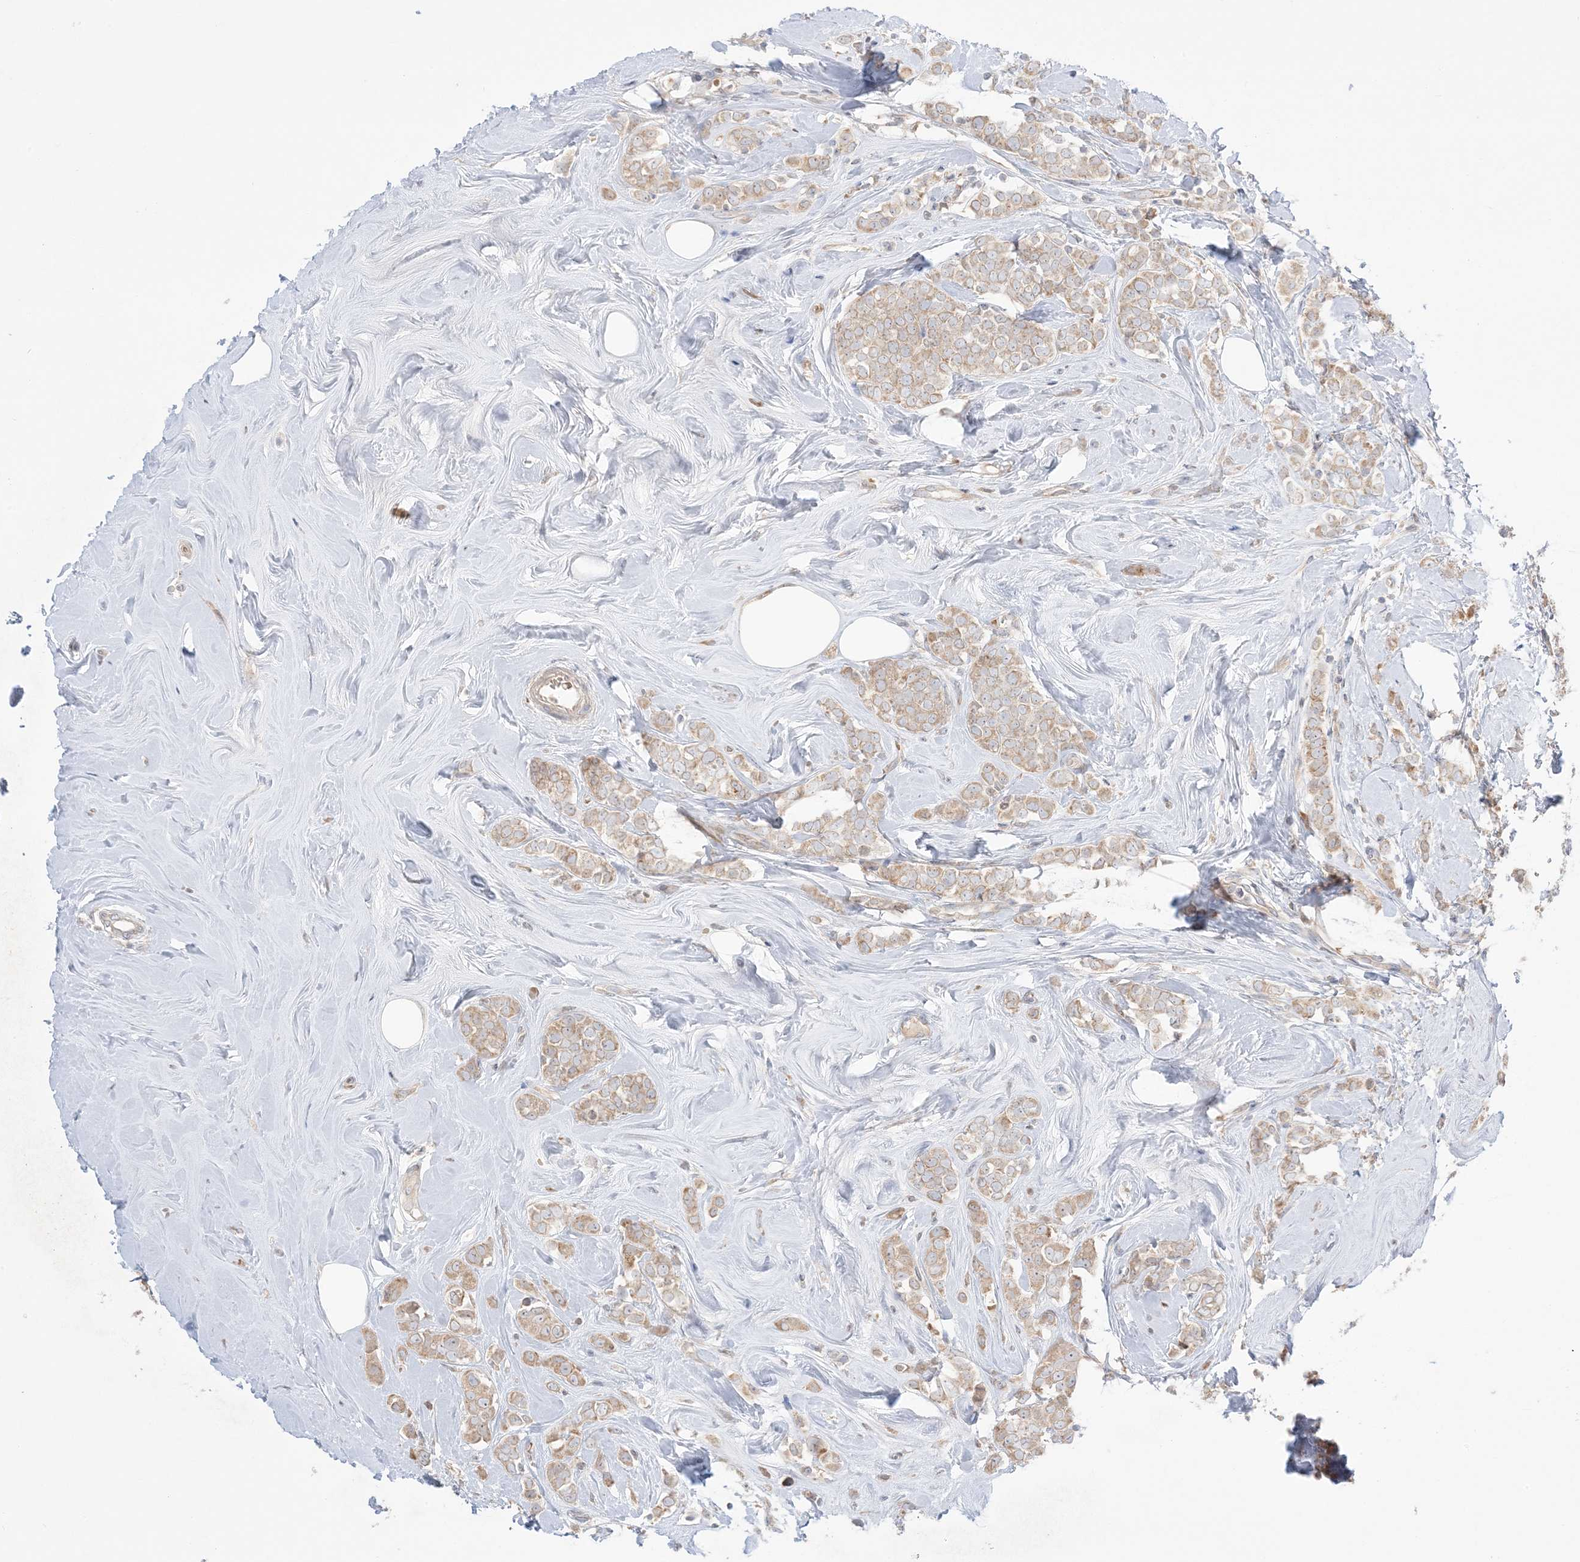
{"staining": {"intensity": "weak", "quantity": ">75%", "location": "cytoplasmic/membranous"}, "tissue": "breast cancer", "cell_type": "Tumor cells", "image_type": "cancer", "snomed": [{"axis": "morphology", "description": "Lobular carcinoma"}, {"axis": "topography", "description": "Breast"}], "caption": "Protein analysis of breast cancer (lobular carcinoma) tissue exhibits weak cytoplasmic/membranous staining in about >75% of tumor cells. Nuclei are stained in blue.", "gene": "MMGT1", "patient": {"sex": "female", "age": 47}}